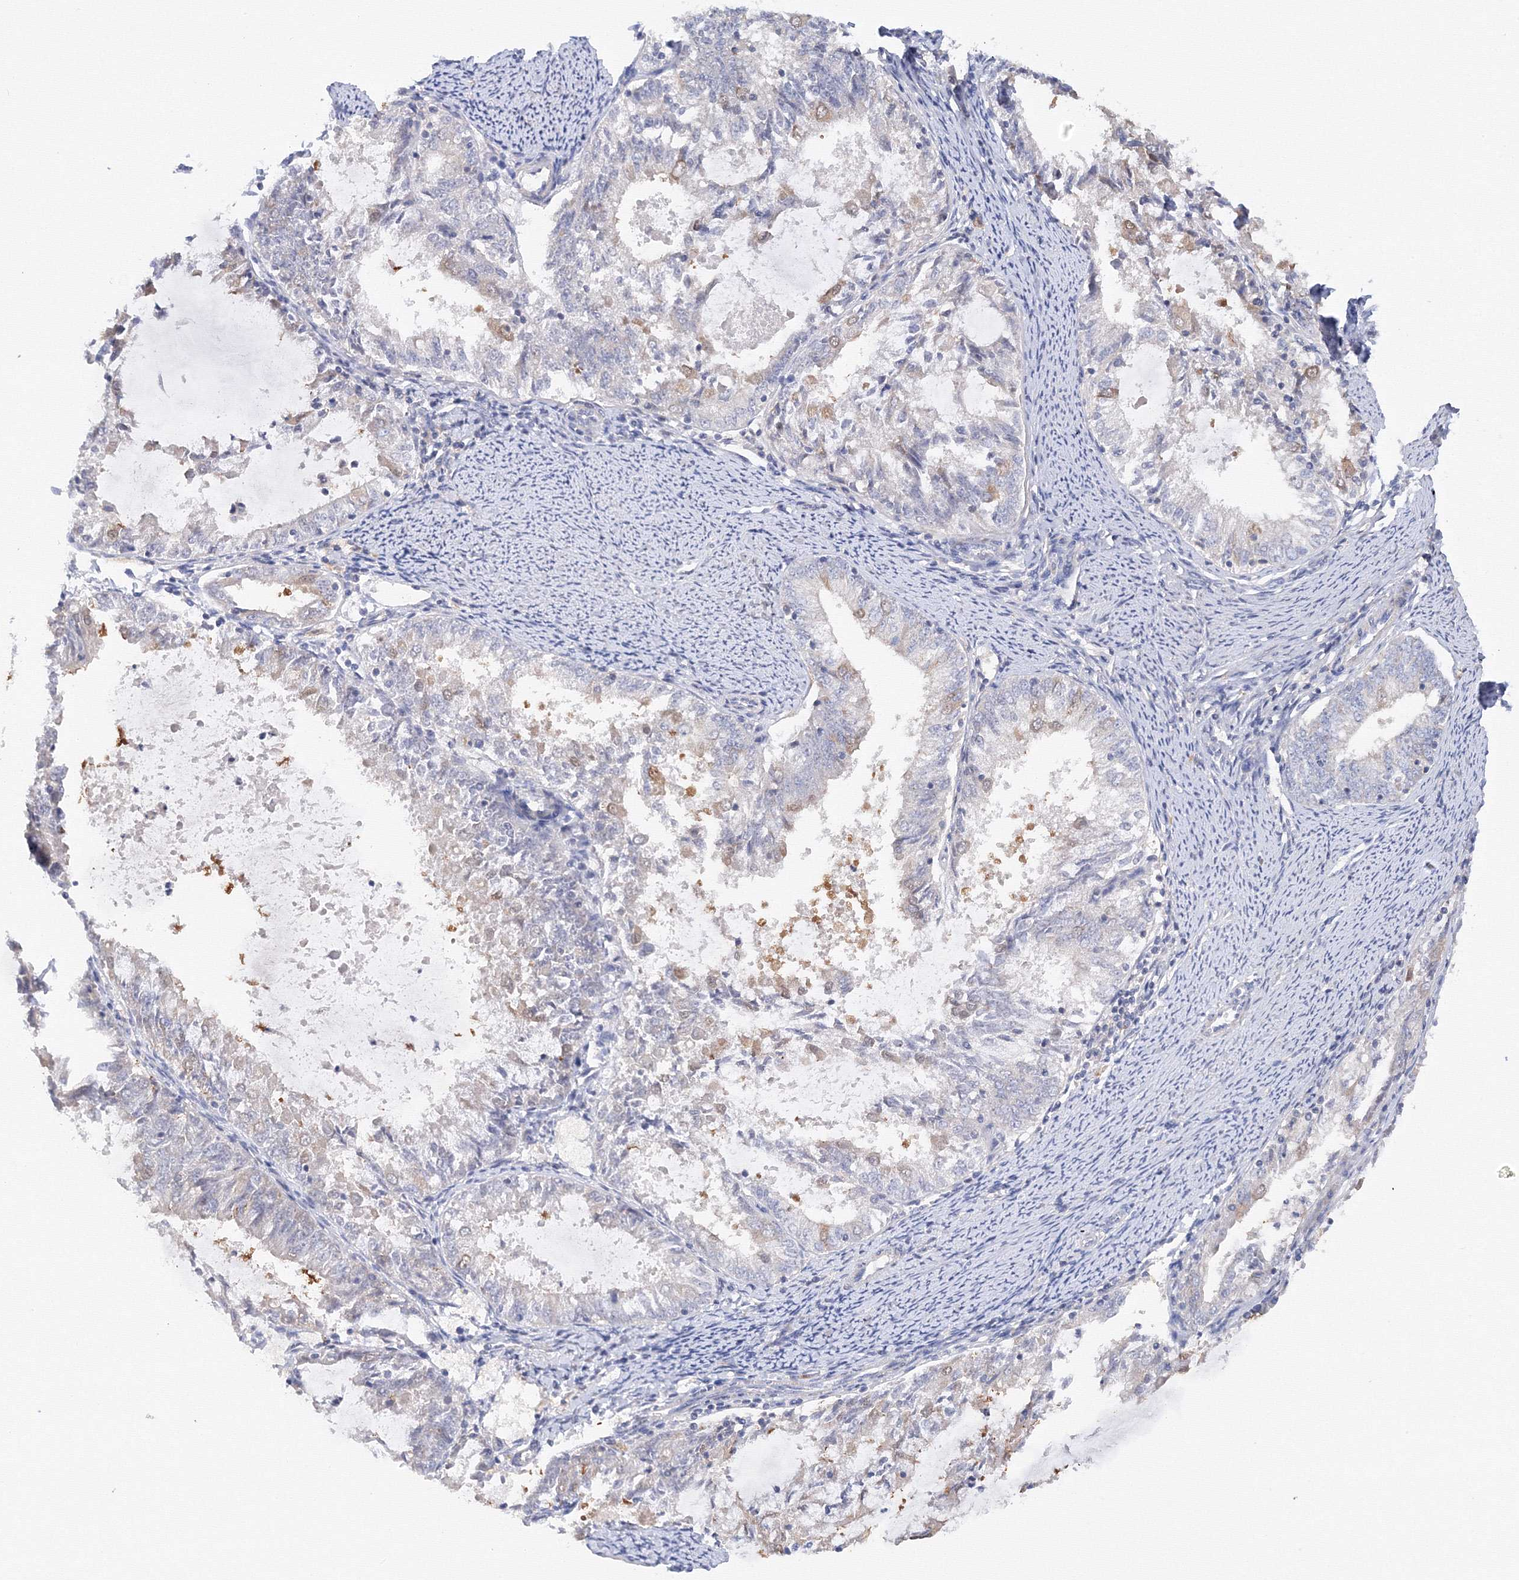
{"staining": {"intensity": "weak", "quantity": "<25%", "location": "cytoplasmic/membranous"}, "tissue": "endometrial cancer", "cell_type": "Tumor cells", "image_type": "cancer", "snomed": [{"axis": "morphology", "description": "Adenocarcinoma, NOS"}, {"axis": "topography", "description": "Endometrium"}], "caption": "This micrograph is of endometrial cancer stained with IHC to label a protein in brown with the nuclei are counter-stained blue. There is no positivity in tumor cells. (Stains: DAB (3,3'-diaminobenzidine) immunohistochemistry with hematoxylin counter stain, Microscopy: brightfield microscopy at high magnification).", "gene": "DIS3L2", "patient": {"sex": "female", "age": 57}}